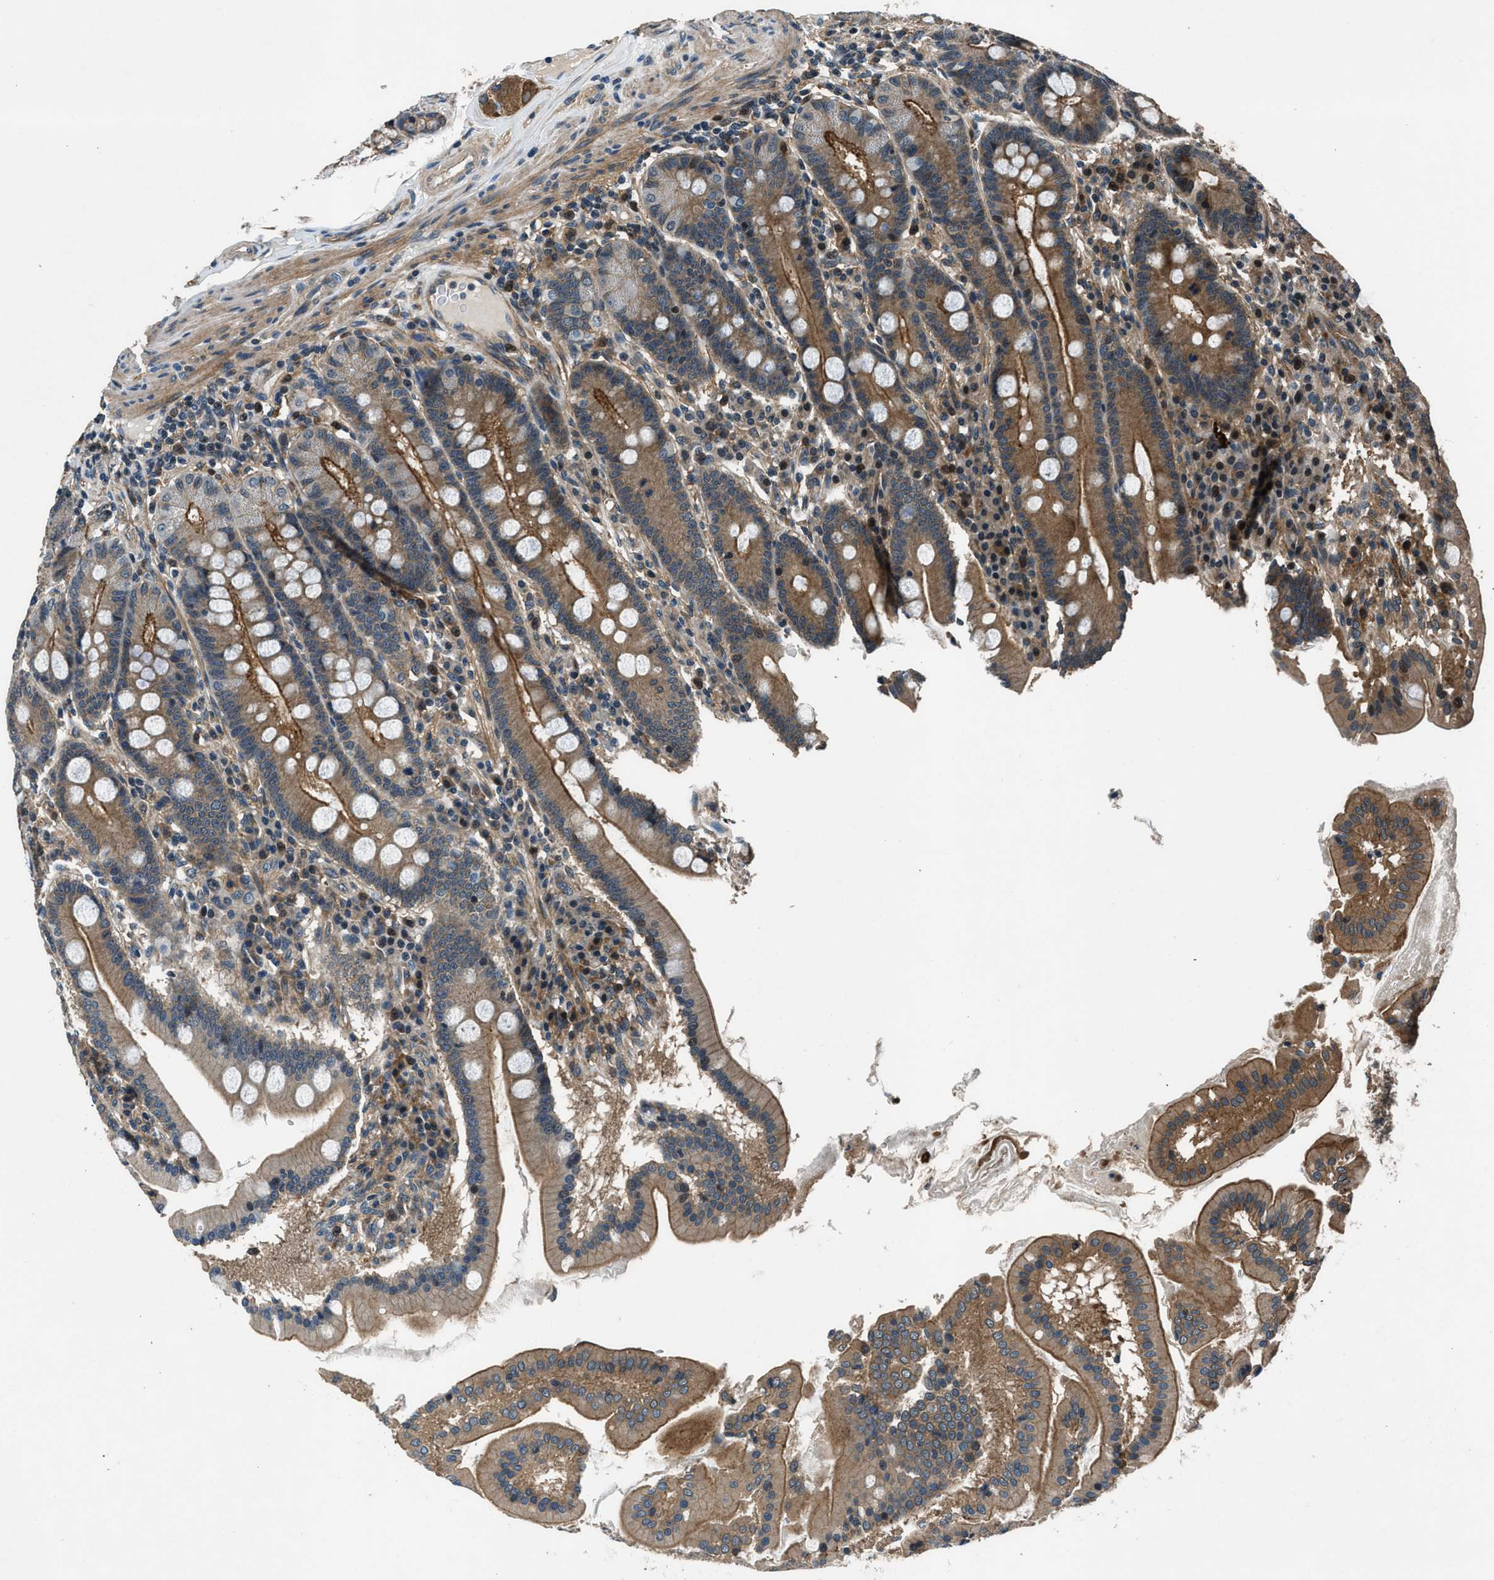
{"staining": {"intensity": "strong", "quantity": ">75%", "location": "cytoplasmic/membranous"}, "tissue": "duodenum", "cell_type": "Glandular cells", "image_type": "normal", "snomed": [{"axis": "morphology", "description": "Normal tissue, NOS"}, {"axis": "topography", "description": "Duodenum"}], "caption": "Immunohistochemistry image of unremarkable duodenum: human duodenum stained using immunohistochemistry (IHC) exhibits high levels of strong protein expression localized specifically in the cytoplasmic/membranous of glandular cells, appearing as a cytoplasmic/membranous brown color.", "gene": "ARHGEF11", "patient": {"sex": "male", "age": 50}}